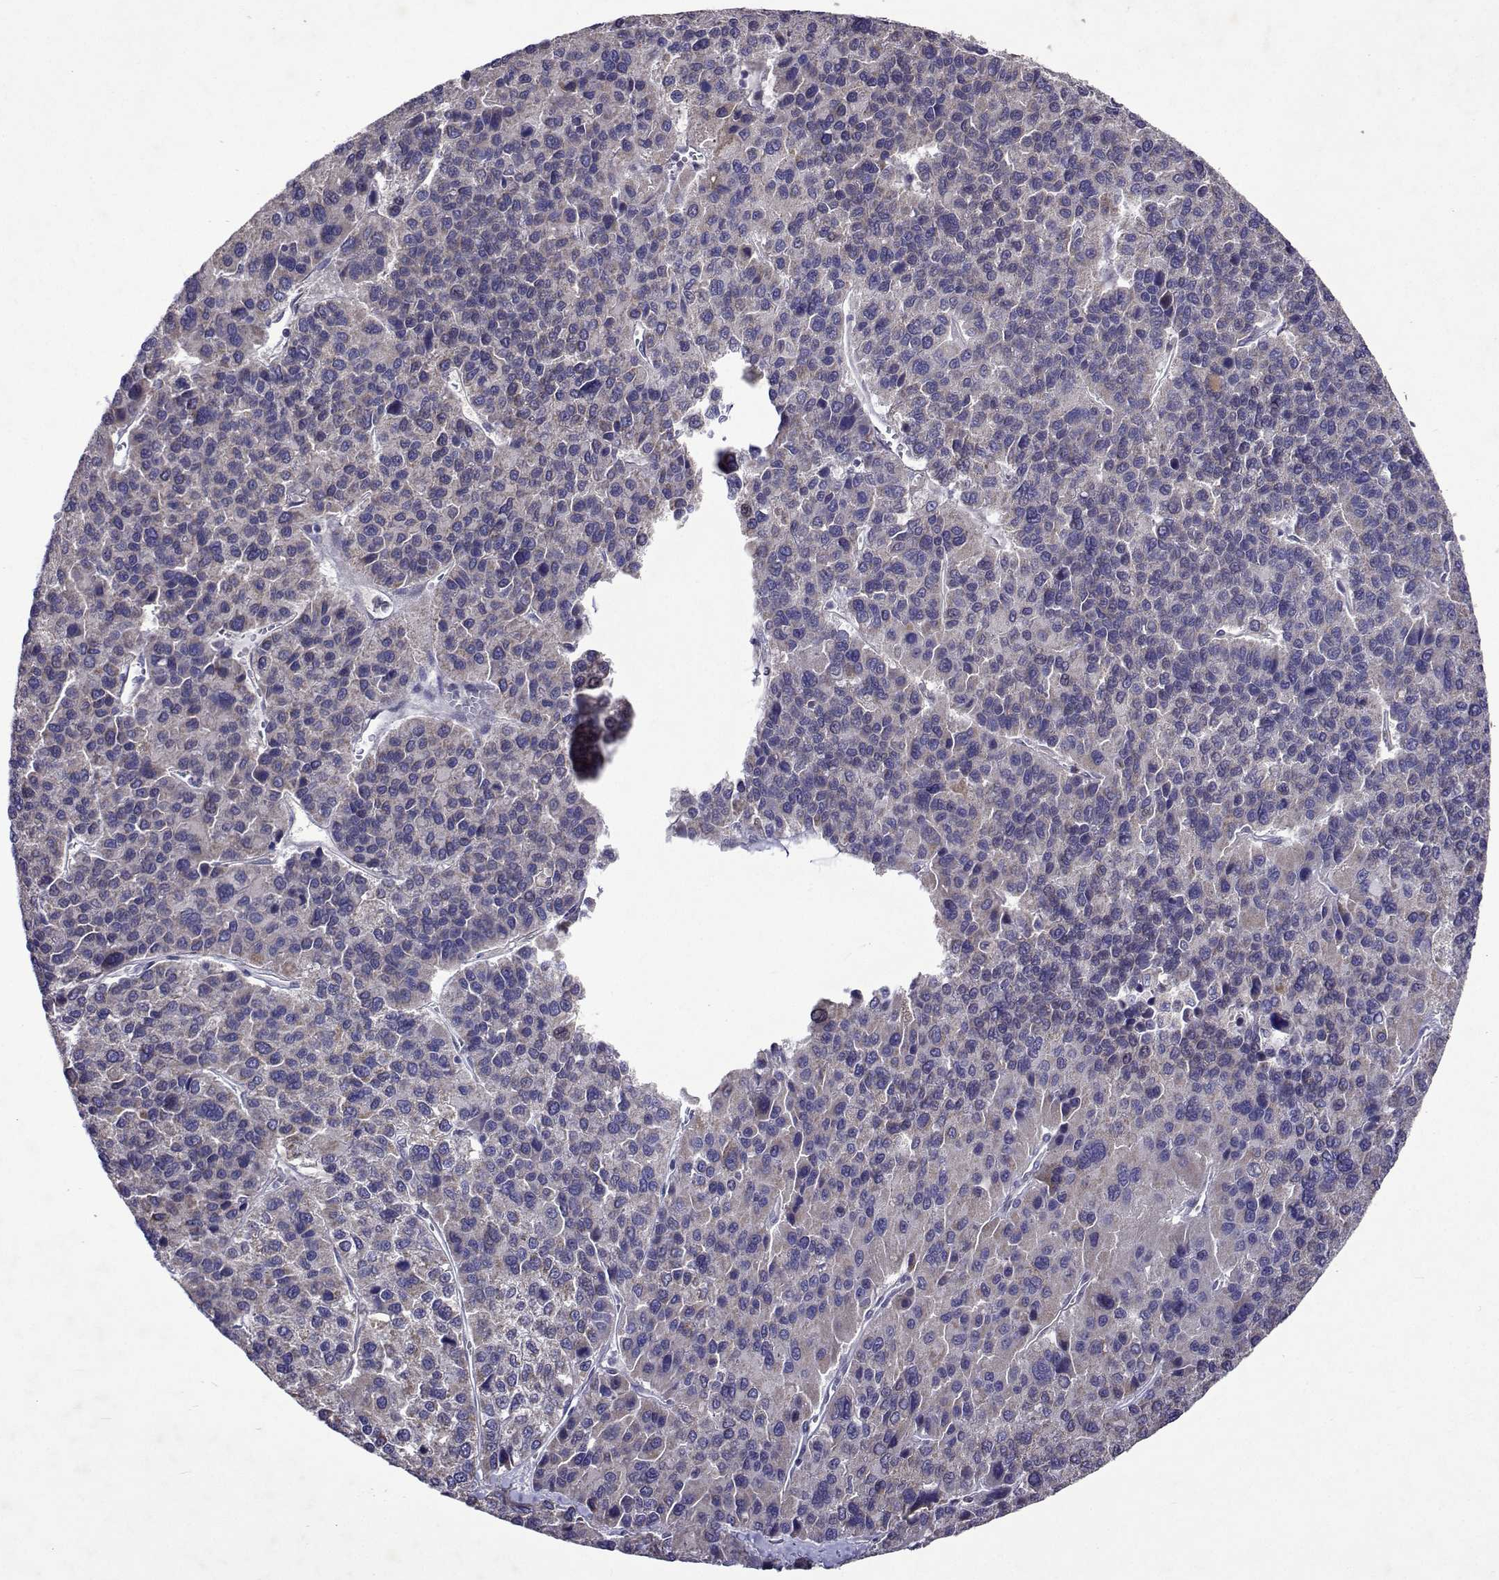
{"staining": {"intensity": "weak", "quantity": "25%-75%", "location": "cytoplasmic/membranous"}, "tissue": "liver cancer", "cell_type": "Tumor cells", "image_type": "cancer", "snomed": [{"axis": "morphology", "description": "Carcinoma, Hepatocellular, NOS"}, {"axis": "topography", "description": "Liver"}], "caption": "This is a photomicrograph of immunohistochemistry staining of hepatocellular carcinoma (liver), which shows weak expression in the cytoplasmic/membranous of tumor cells.", "gene": "TARBP2", "patient": {"sex": "female", "age": 41}}